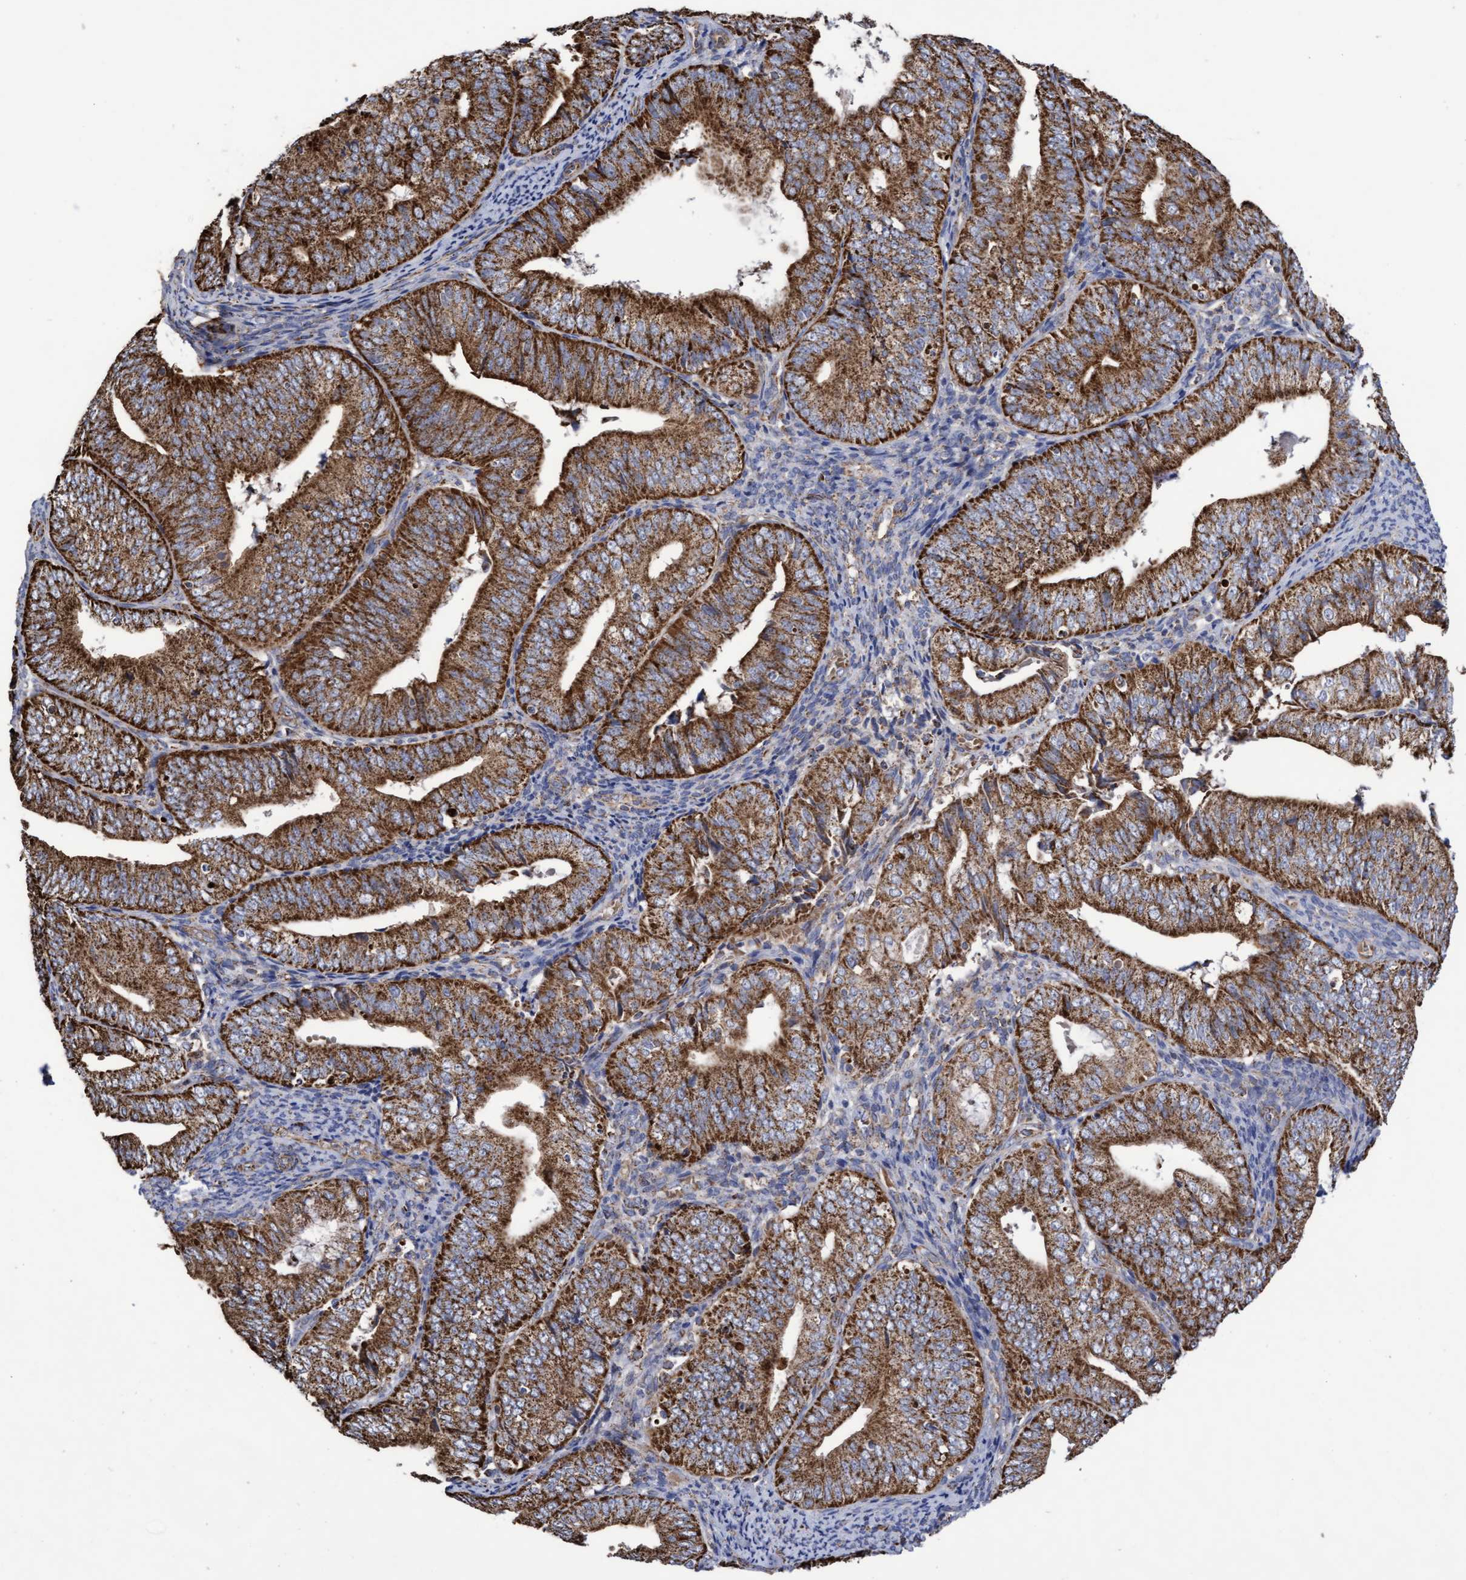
{"staining": {"intensity": "strong", "quantity": ">75%", "location": "cytoplasmic/membranous"}, "tissue": "endometrial cancer", "cell_type": "Tumor cells", "image_type": "cancer", "snomed": [{"axis": "morphology", "description": "Adenocarcinoma, NOS"}, {"axis": "topography", "description": "Endometrium"}], "caption": "IHC photomicrograph of human endometrial cancer (adenocarcinoma) stained for a protein (brown), which reveals high levels of strong cytoplasmic/membranous staining in approximately >75% of tumor cells.", "gene": "COBL", "patient": {"sex": "female", "age": 63}}